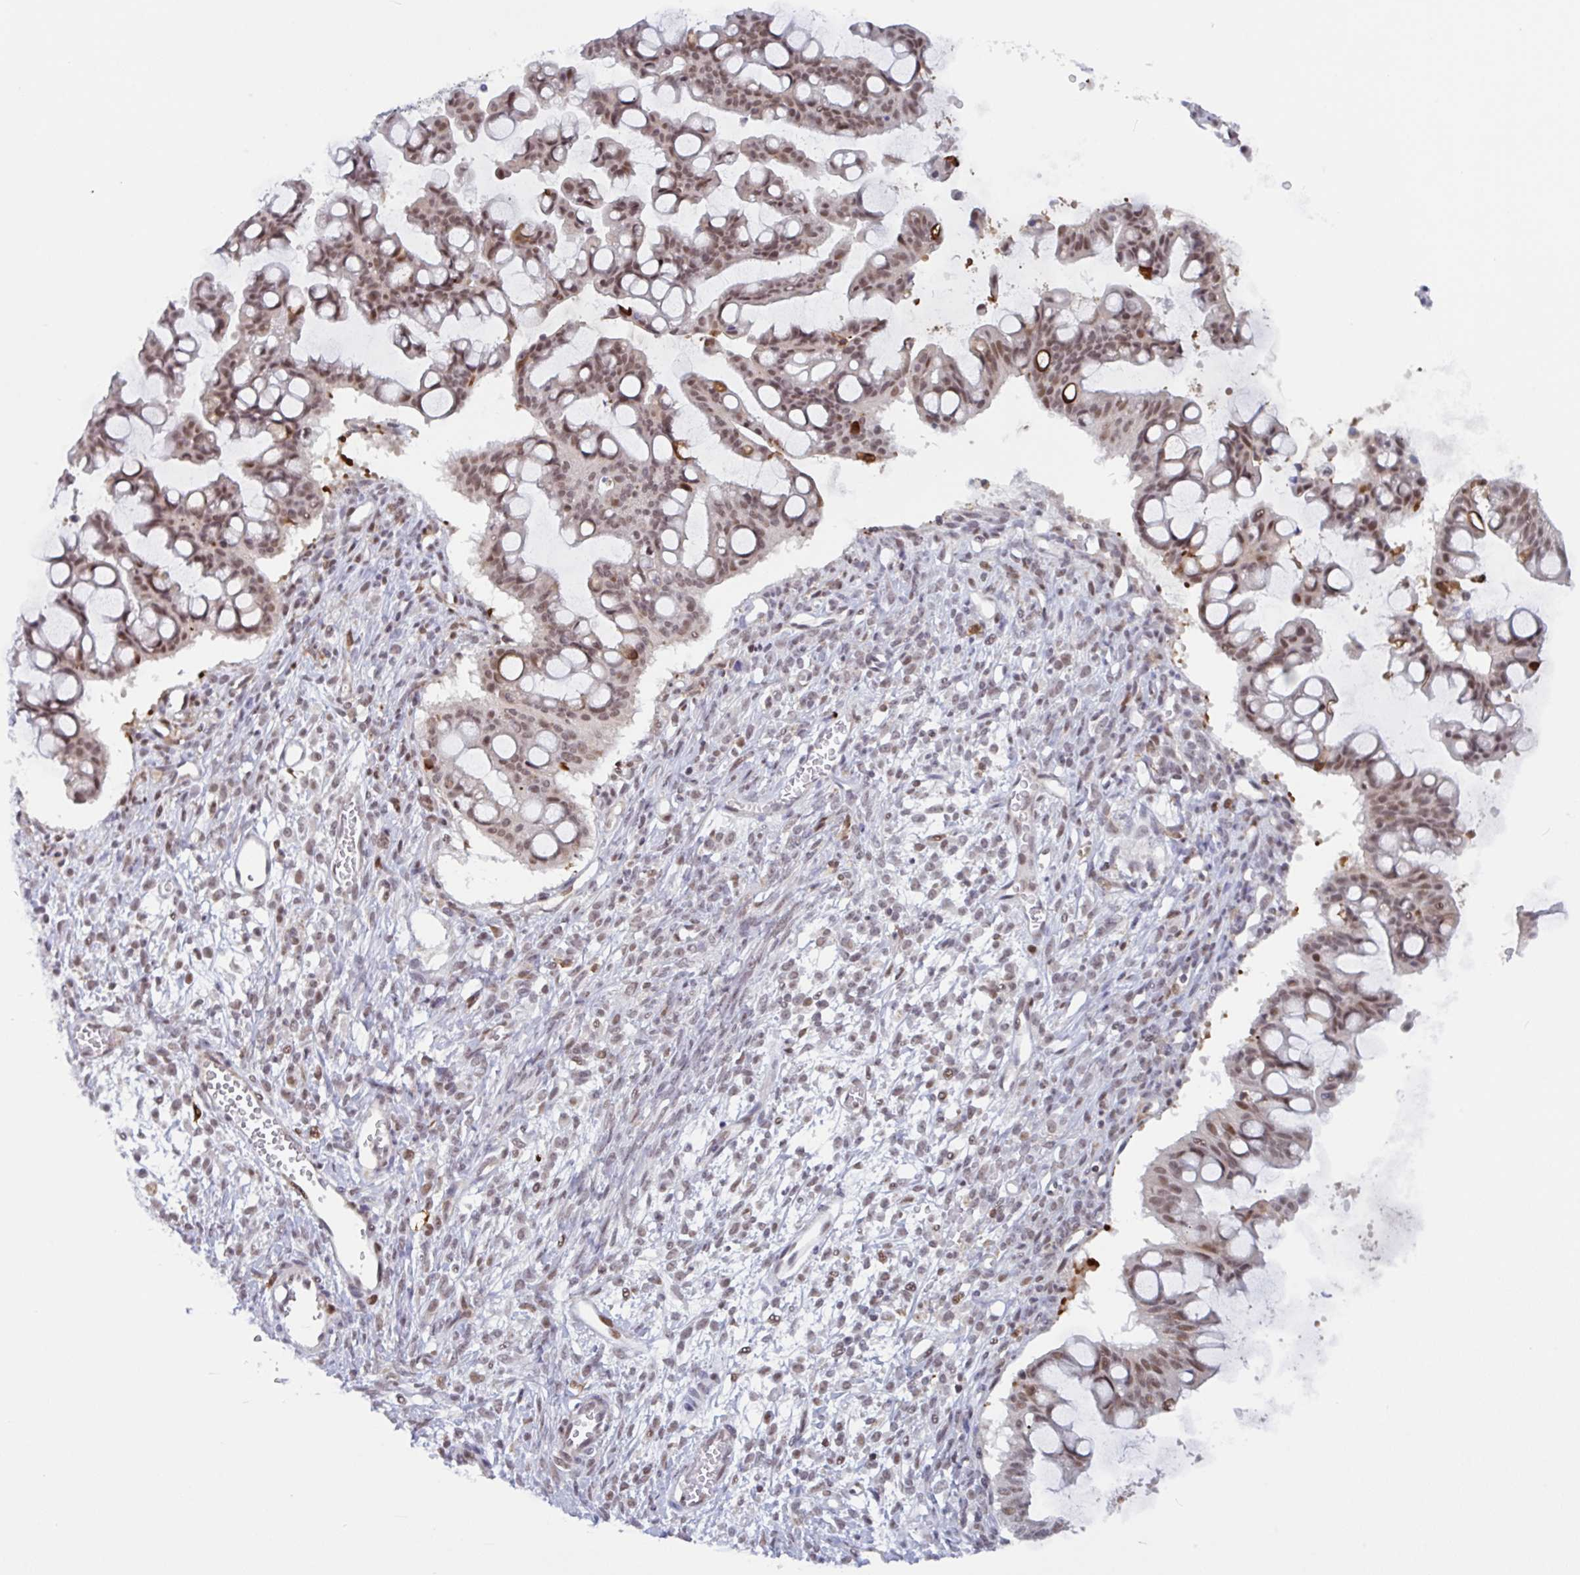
{"staining": {"intensity": "moderate", "quantity": ">75%", "location": "nuclear"}, "tissue": "ovarian cancer", "cell_type": "Tumor cells", "image_type": "cancer", "snomed": [{"axis": "morphology", "description": "Cystadenocarcinoma, mucinous, NOS"}, {"axis": "topography", "description": "Ovary"}], "caption": "Tumor cells display moderate nuclear staining in approximately >75% of cells in ovarian cancer.", "gene": "PLG", "patient": {"sex": "female", "age": 73}}